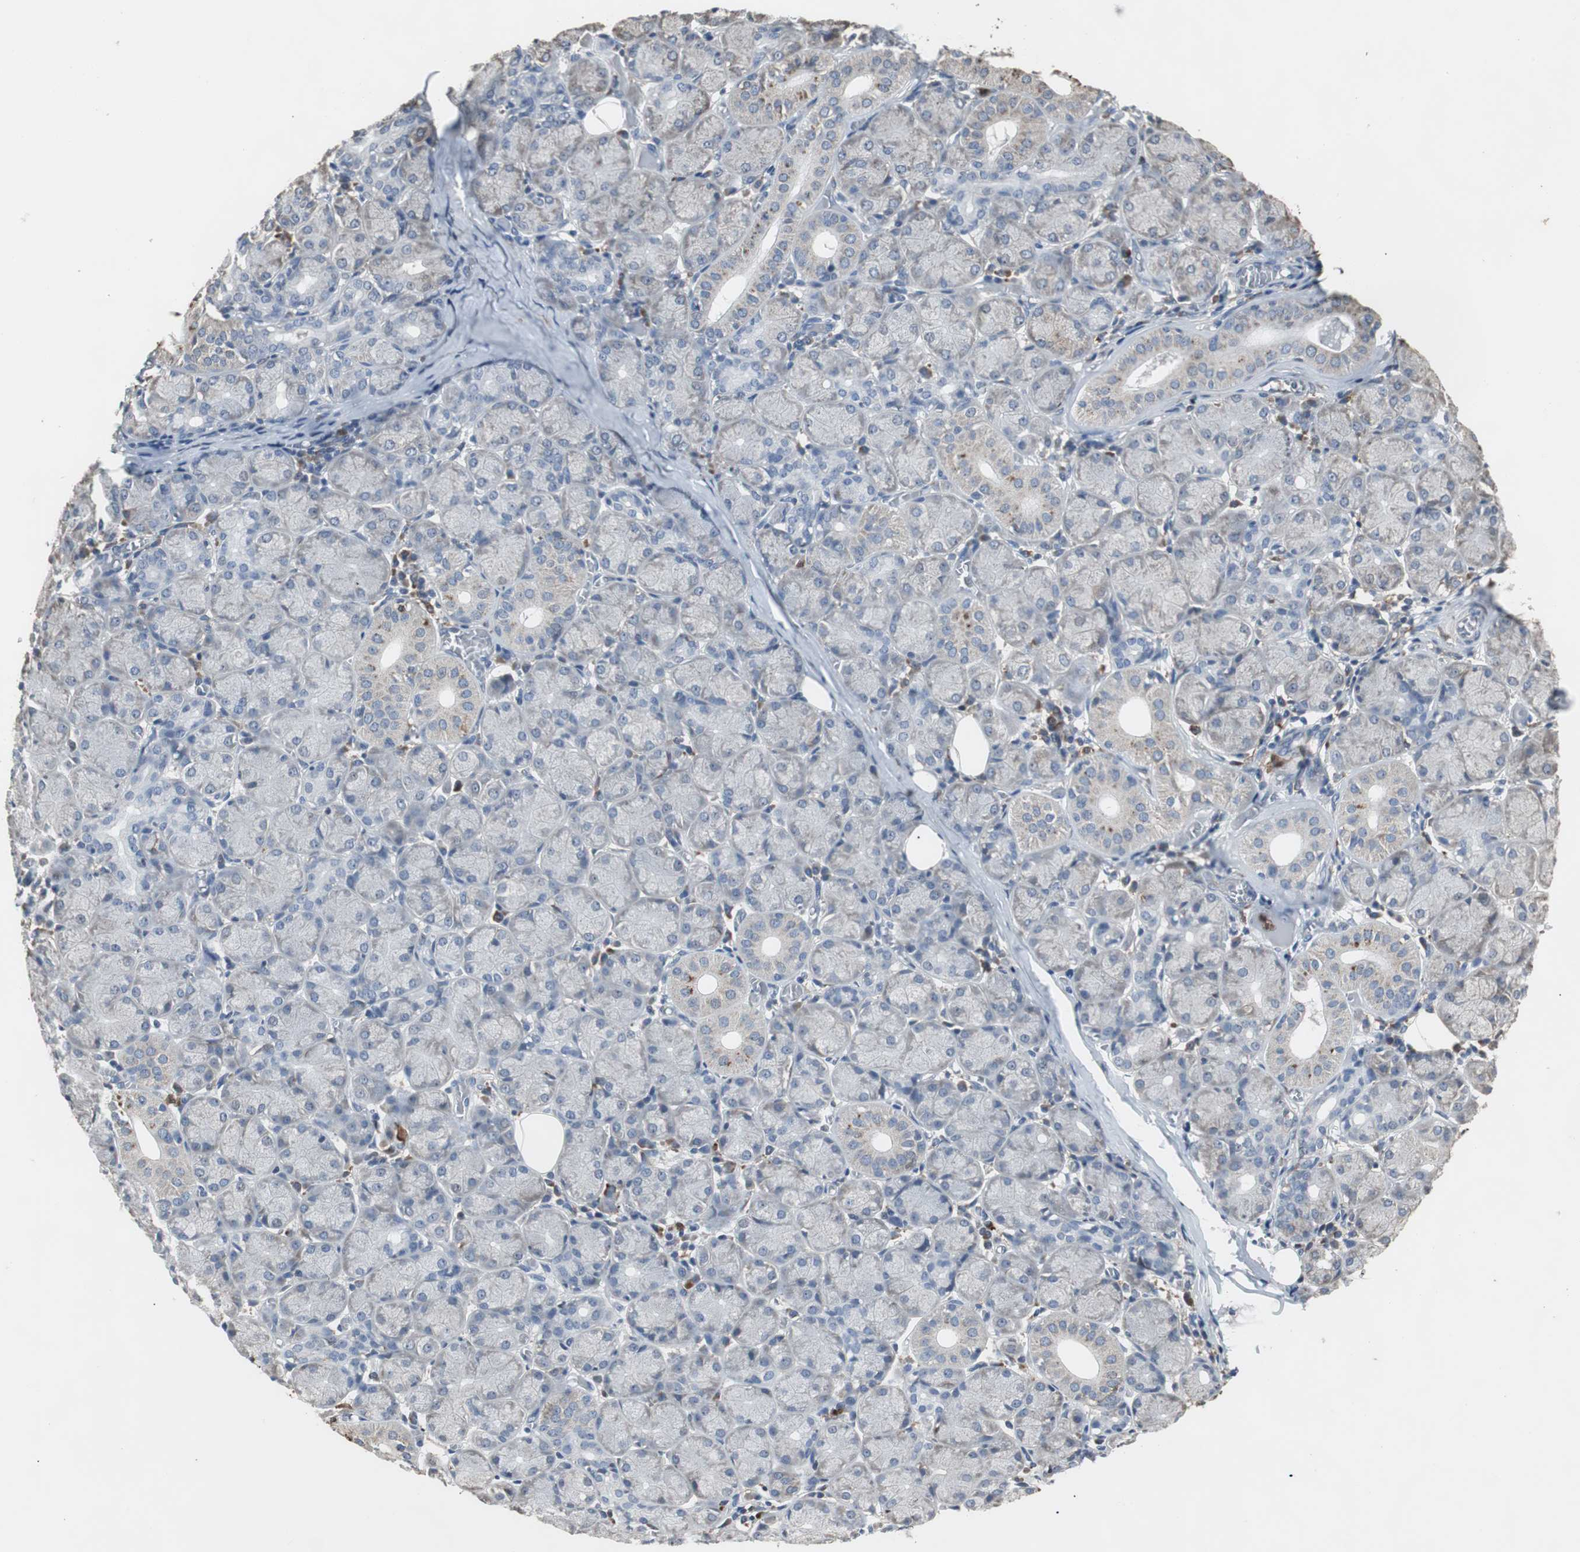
{"staining": {"intensity": "negative", "quantity": "none", "location": "none"}, "tissue": "salivary gland", "cell_type": "Glandular cells", "image_type": "normal", "snomed": [{"axis": "morphology", "description": "Normal tissue, NOS"}, {"axis": "topography", "description": "Salivary gland"}], "caption": "Immunohistochemistry (IHC) image of normal salivary gland stained for a protein (brown), which reveals no positivity in glandular cells.", "gene": "NCF2", "patient": {"sex": "female", "age": 24}}